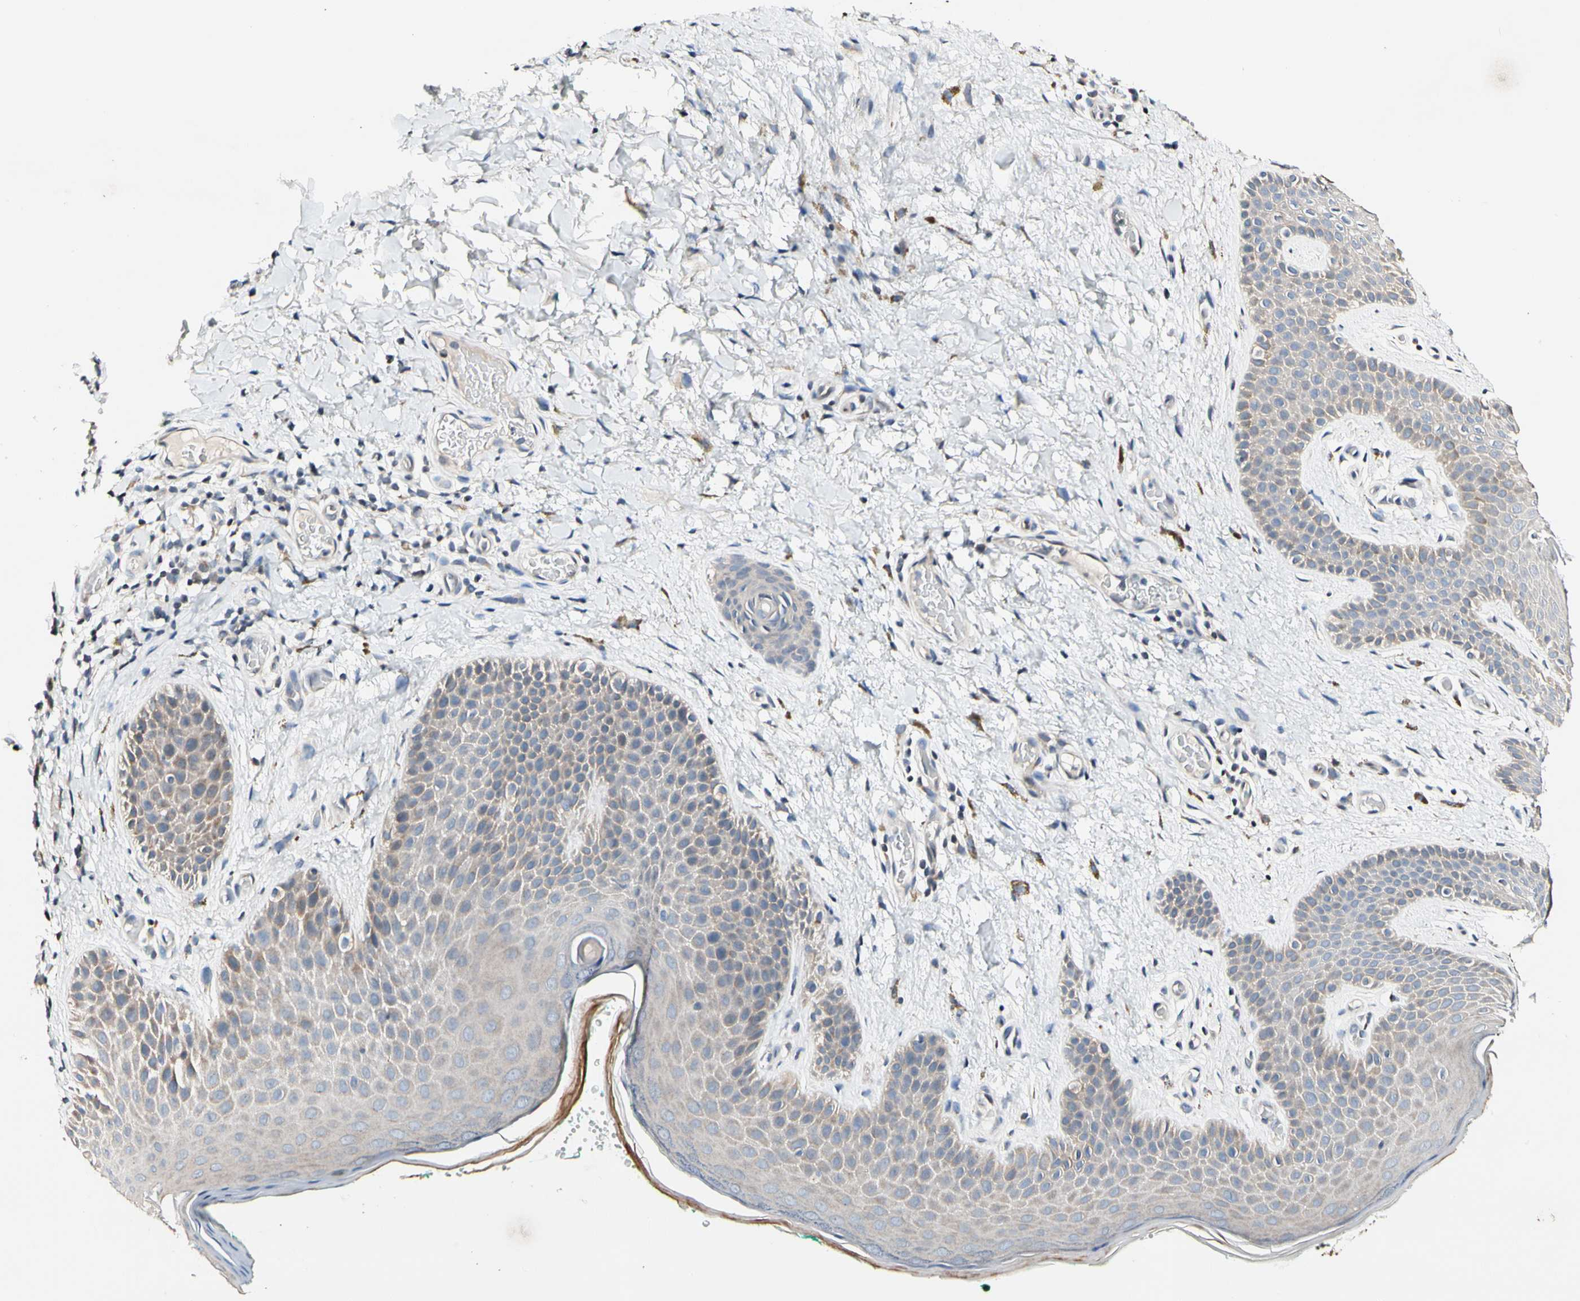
{"staining": {"intensity": "weak", "quantity": "<25%", "location": "cytoplasmic/membranous"}, "tissue": "skin", "cell_type": "Epidermal cells", "image_type": "normal", "snomed": [{"axis": "morphology", "description": "Normal tissue, NOS"}, {"axis": "topography", "description": "Anal"}], "caption": "Immunohistochemistry (IHC) micrograph of benign skin: human skin stained with DAB reveals no significant protein staining in epidermal cells. (DAB (3,3'-diaminobenzidine) immunohistochemistry (IHC) visualized using brightfield microscopy, high magnification).", "gene": "SOX30", "patient": {"sex": "male", "age": 74}}